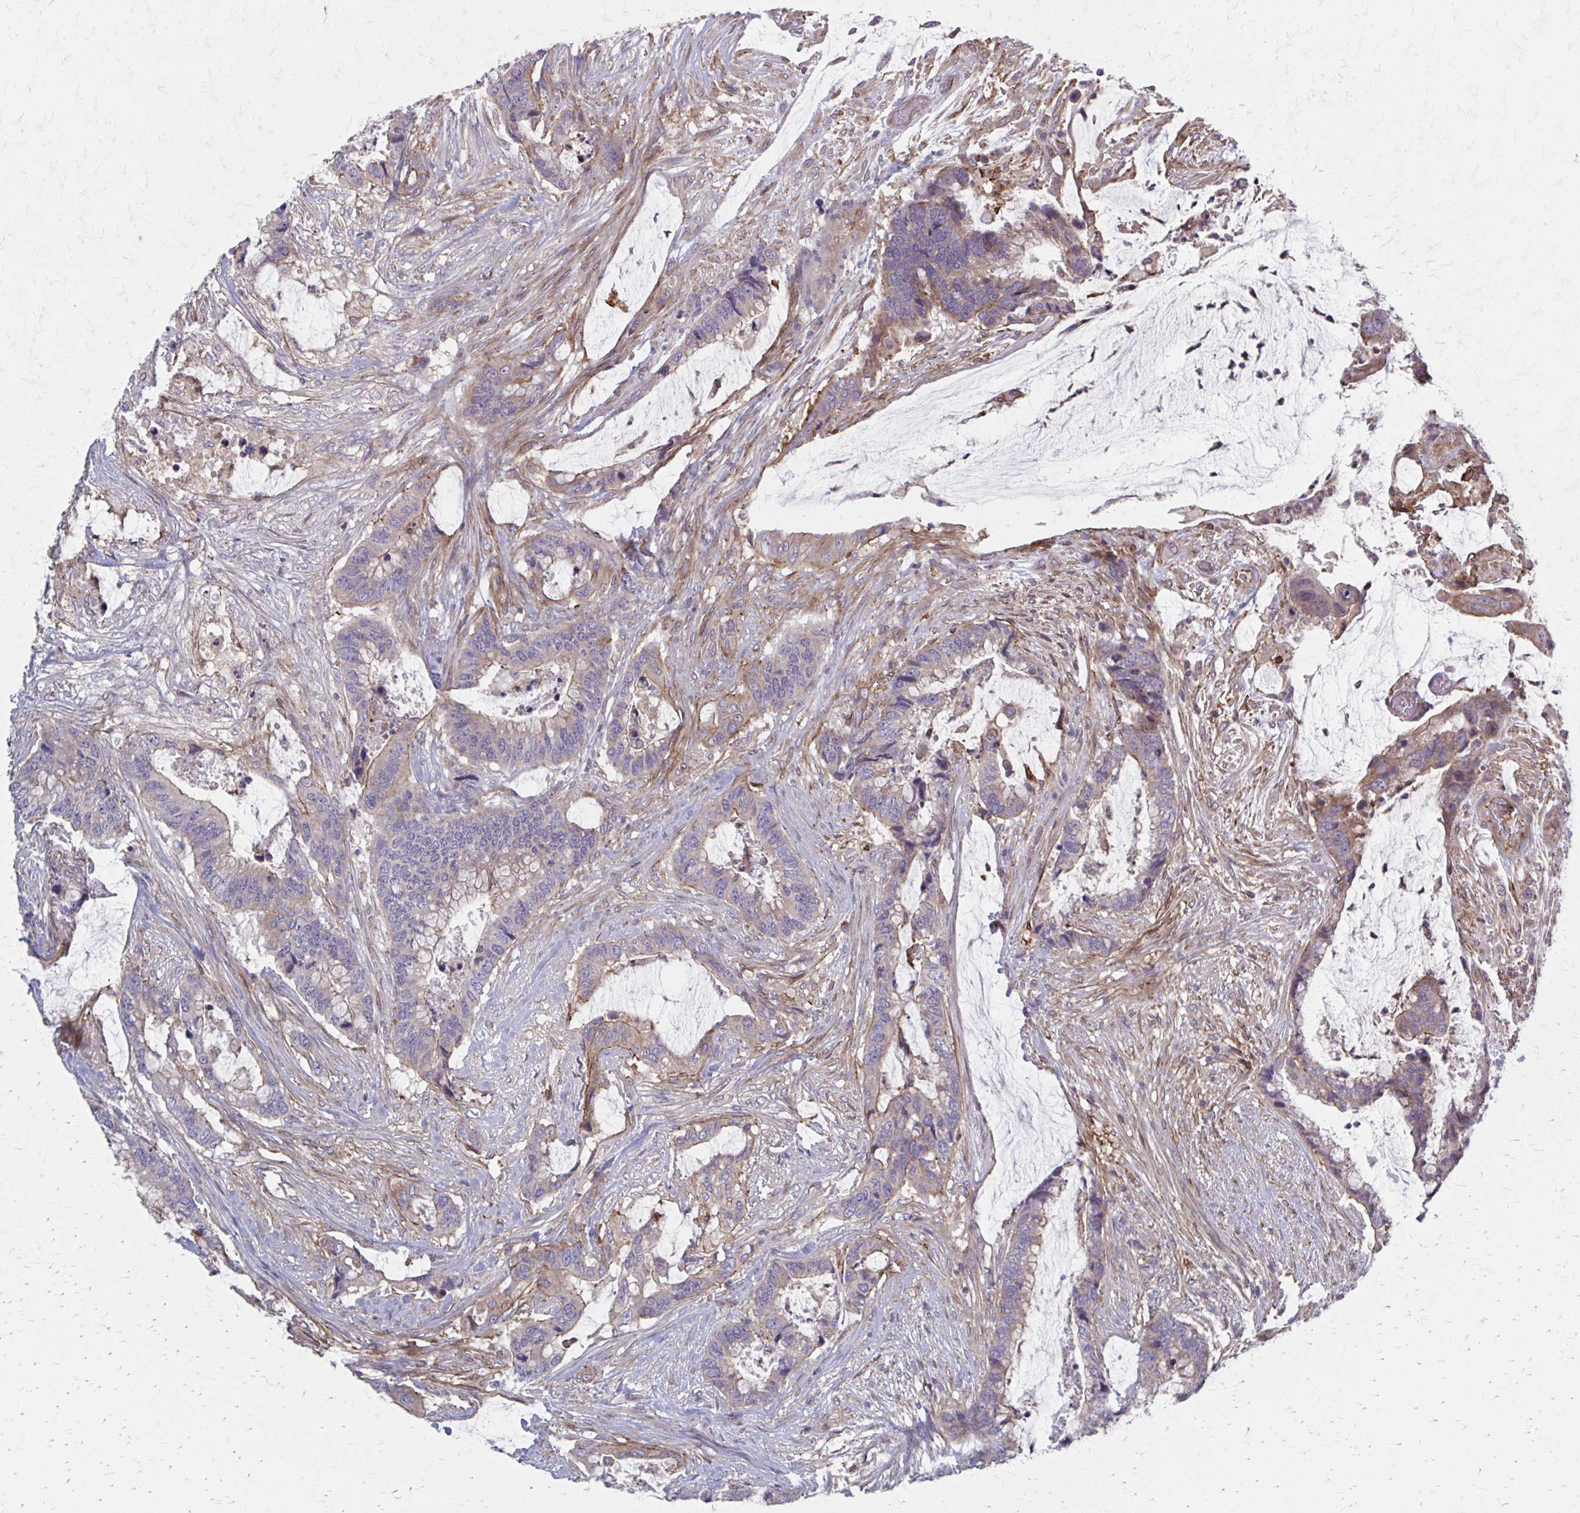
{"staining": {"intensity": "weak", "quantity": "<25%", "location": "cytoplasmic/membranous"}, "tissue": "colorectal cancer", "cell_type": "Tumor cells", "image_type": "cancer", "snomed": [{"axis": "morphology", "description": "Adenocarcinoma, NOS"}, {"axis": "topography", "description": "Rectum"}], "caption": "The photomicrograph reveals no staining of tumor cells in adenocarcinoma (colorectal).", "gene": "MMP14", "patient": {"sex": "female", "age": 59}}